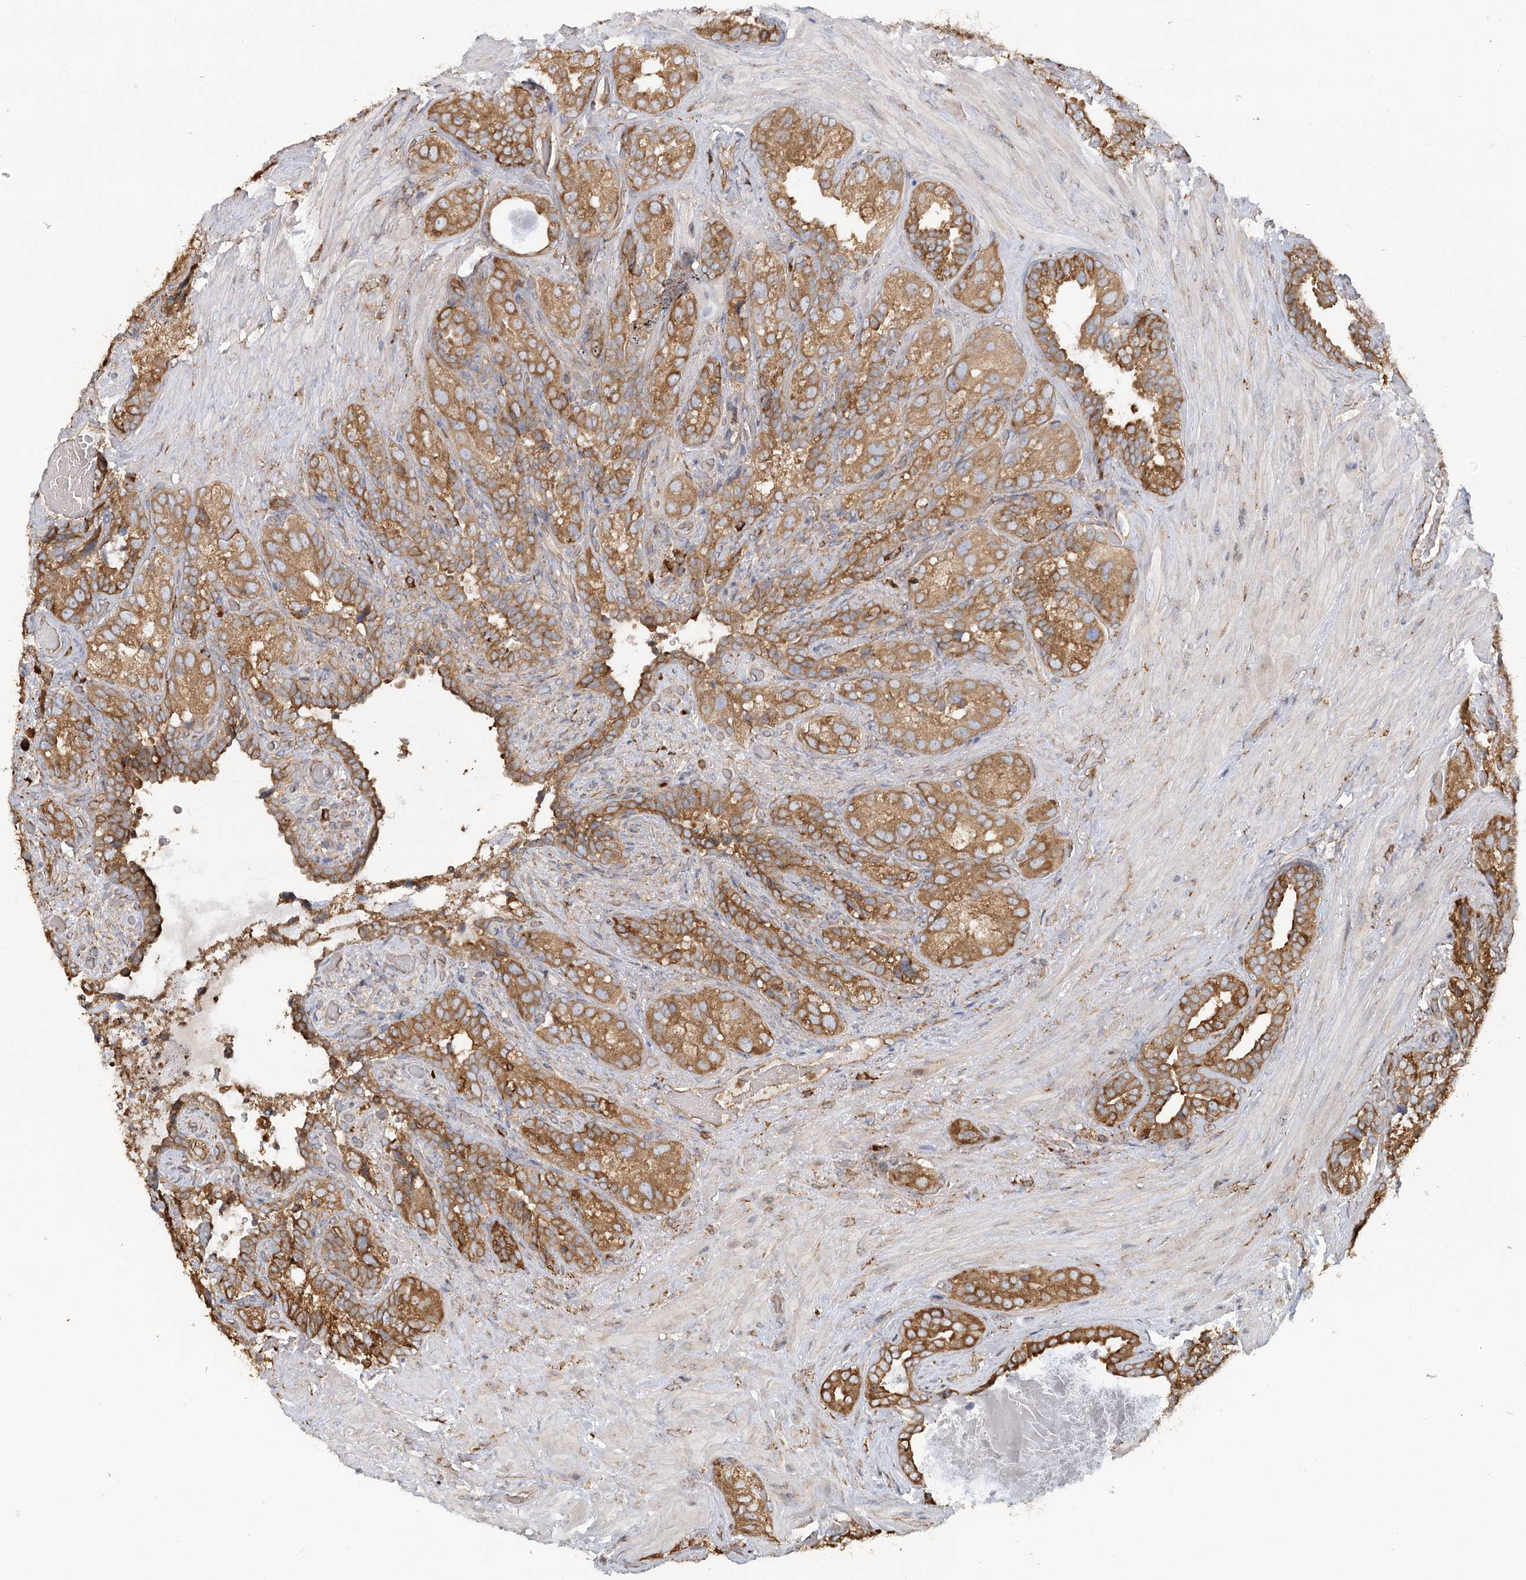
{"staining": {"intensity": "moderate", "quantity": ">75%", "location": "cytoplasmic/membranous"}, "tissue": "seminal vesicle", "cell_type": "Glandular cells", "image_type": "normal", "snomed": [{"axis": "morphology", "description": "Normal tissue, NOS"}, {"axis": "topography", "description": "Seminal veicle"}, {"axis": "topography", "description": "Peripheral nerve tissue"}], "caption": "Brown immunohistochemical staining in unremarkable seminal vesicle exhibits moderate cytoplasmic/membranous expression in about >75% of glandular cells.", "gene": "ACAP2", "patient": {"sex": "male", "age": 67}}